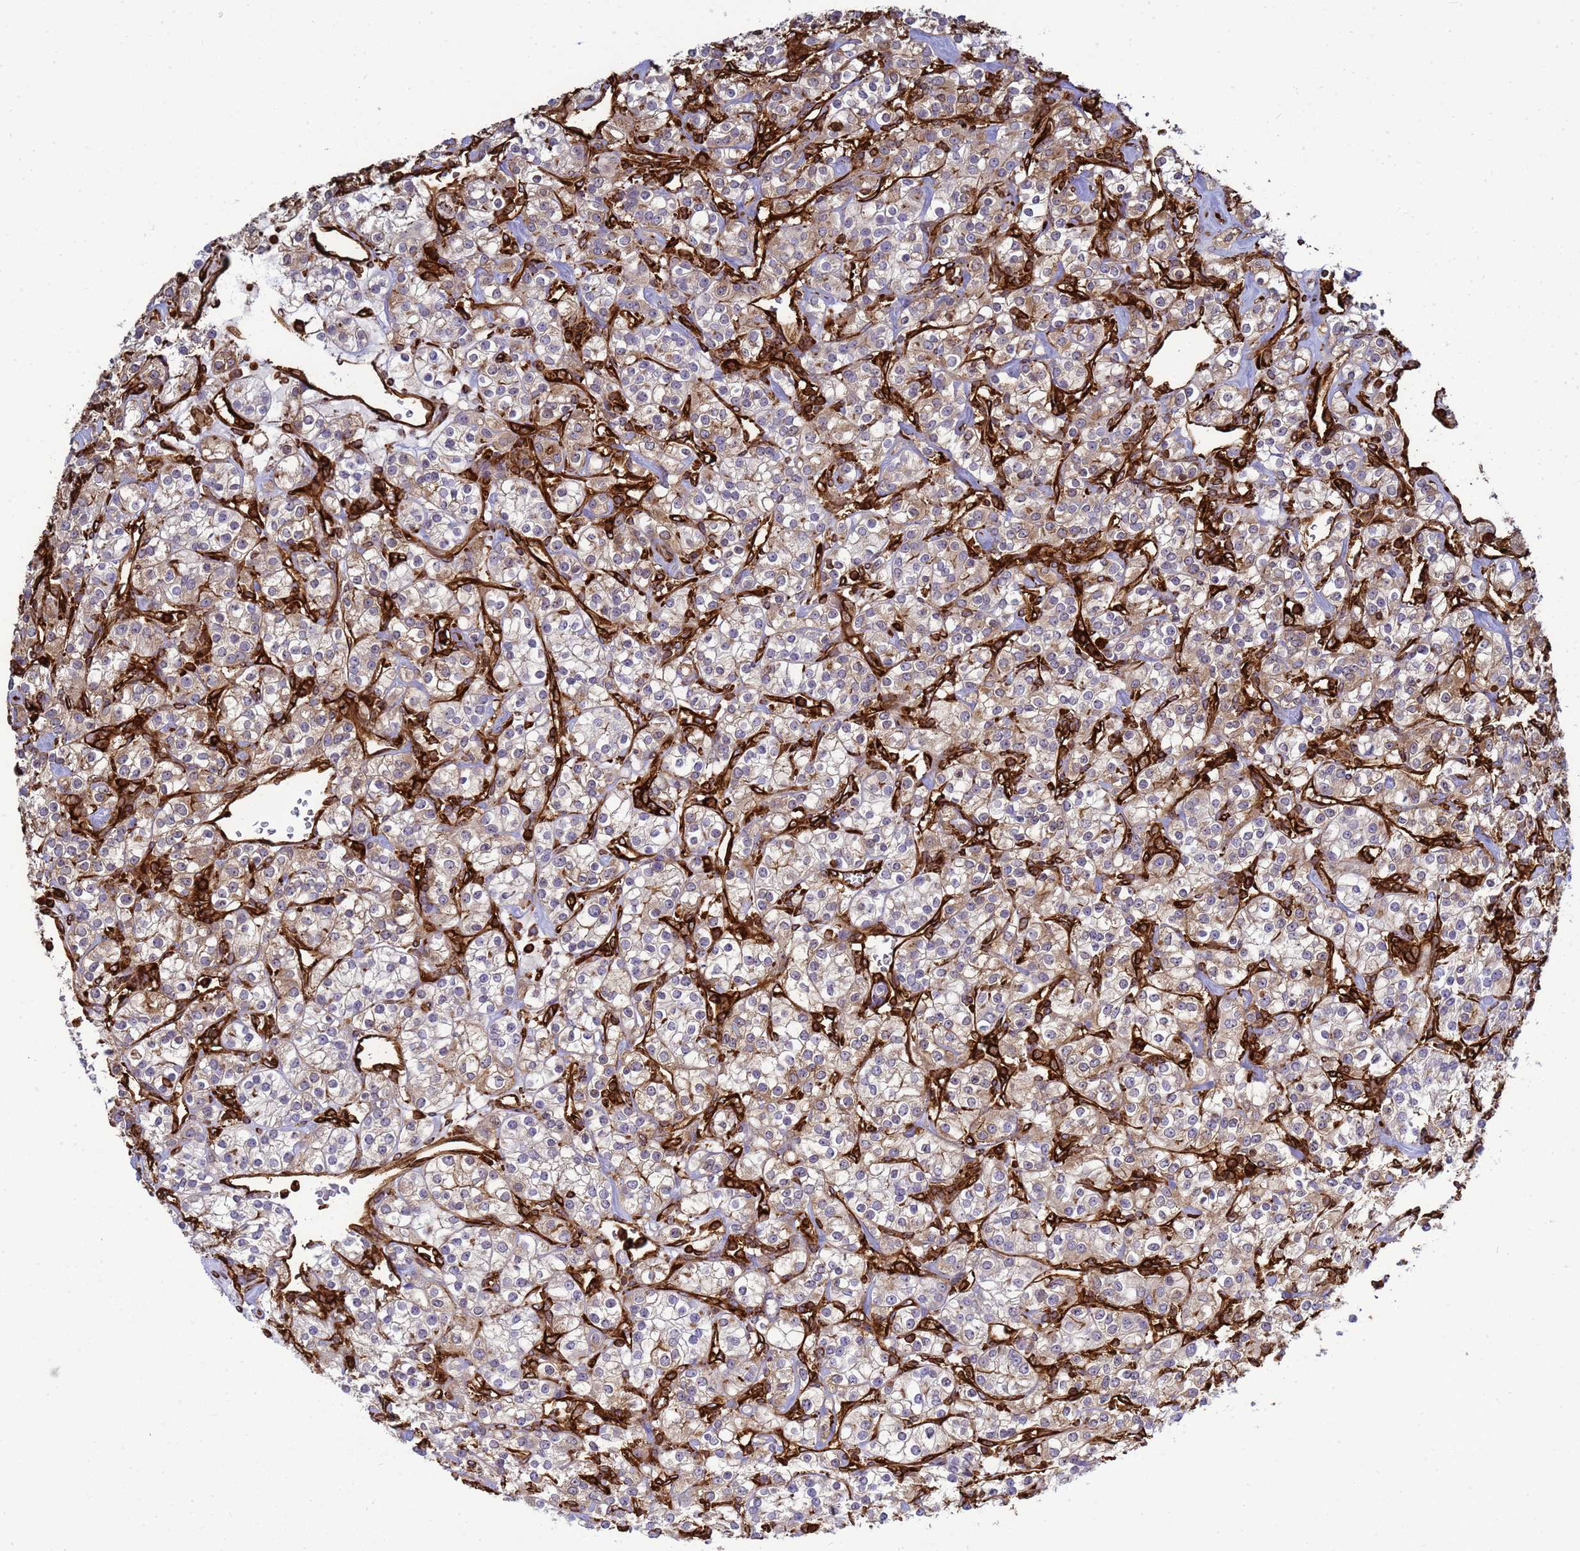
{"staining": {"intensity": "moderate", "quantity": "<25%", "location": "cytoplasmic/membranous"}, "tissue": "renal cancer", "cell_type": "Tumor cells", "image_type": "cancer", "snomed": [{"axis": "morphology", "description": "Adenocarcinoma, NOS"}, {"axis": "topography", "description": "Kidney"}], "caption": "This histopathology image displays IHC staining of renal cancer, with low moderate cytoplasmic/membranous expression in approximately <25% of tumor cells.", "gene": "ZBTB8OS", "patient": {"sex": "male", "age": 77}}